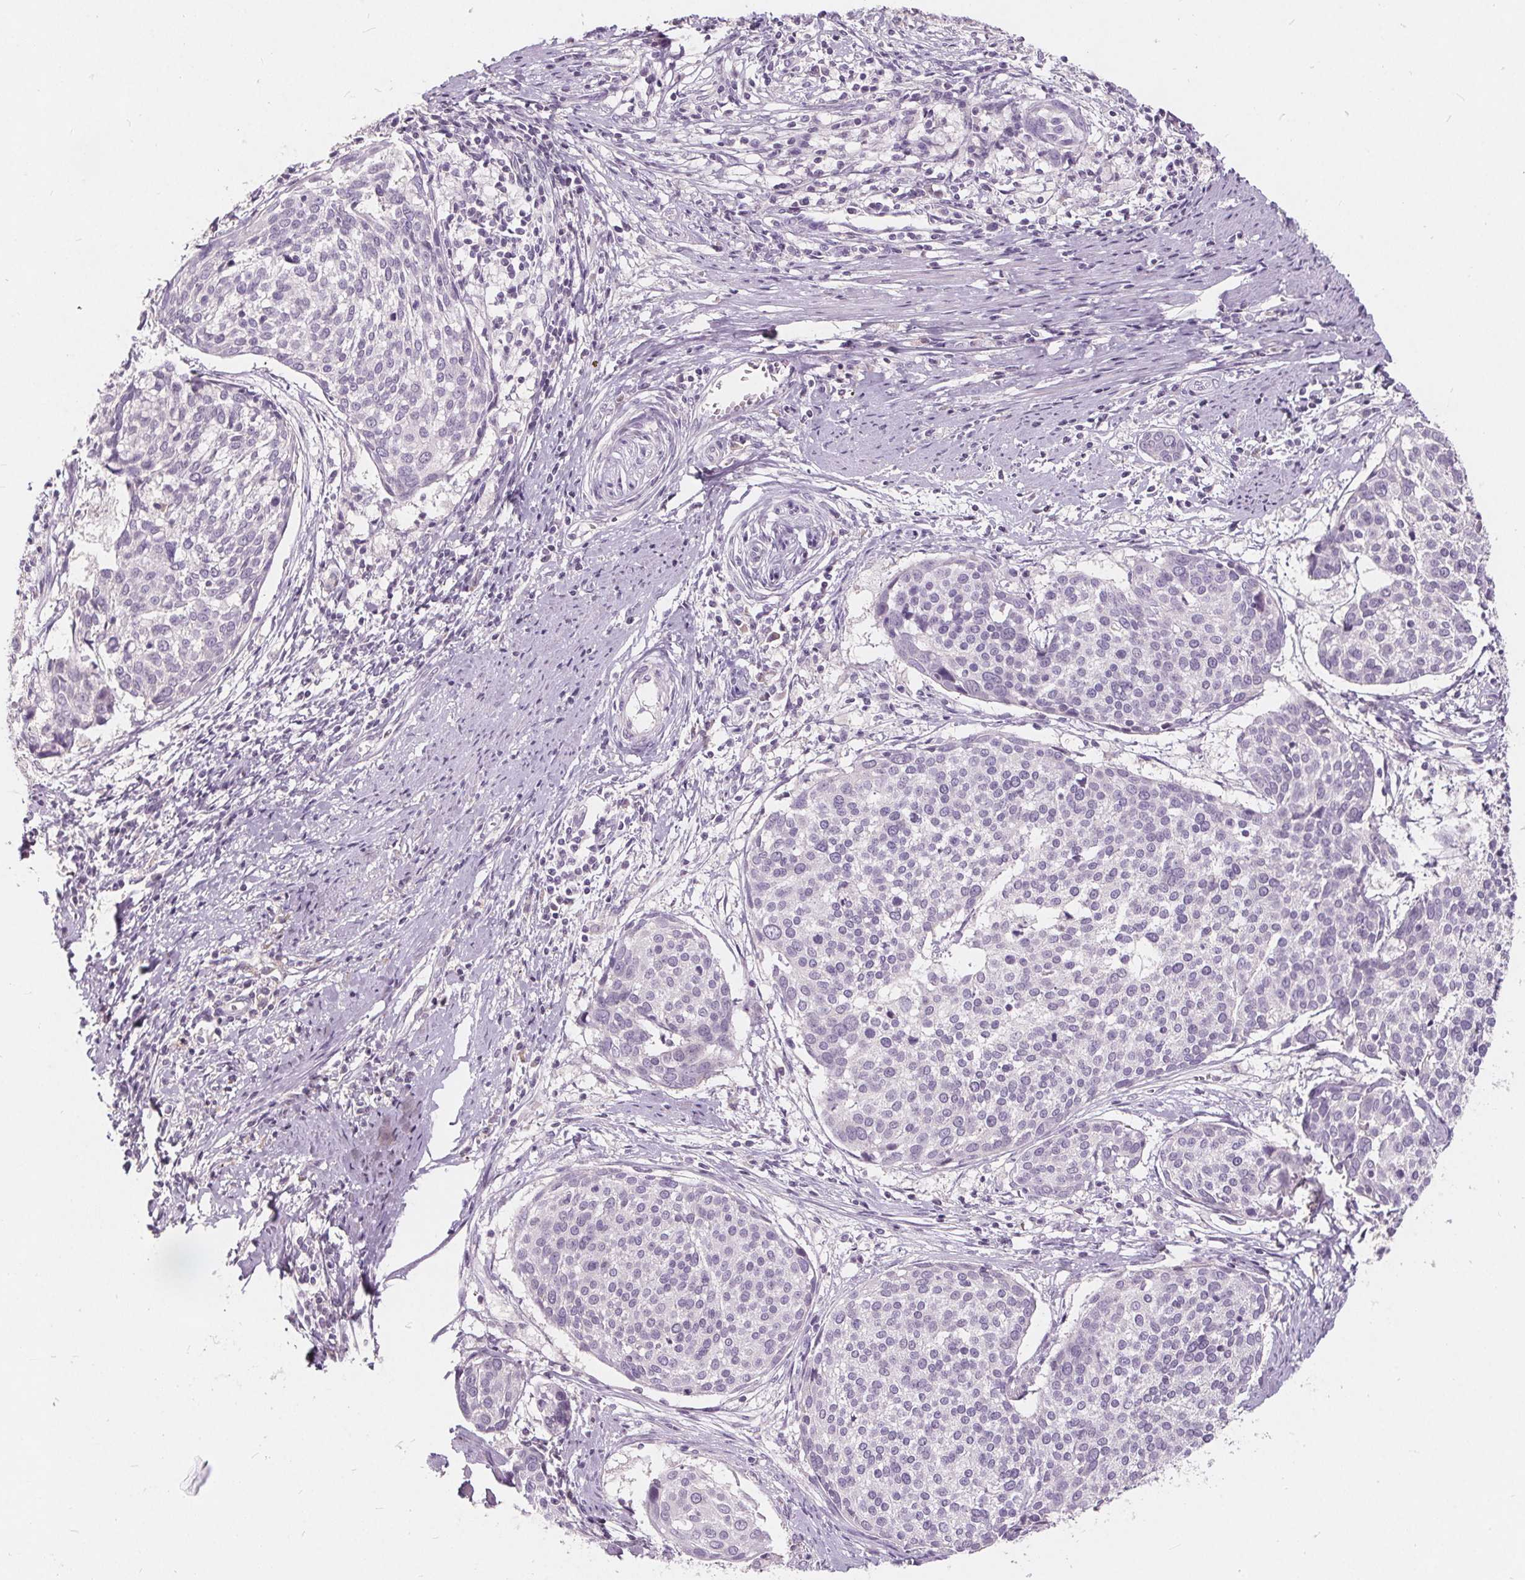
{"staining": {"intensity": "negative", "quantity": "none", "location": "none"}, "tissue": "cervical cancer", "cell_type": "Tumor cells", "image_type": "cancer", "snomed": [{"axis": "morphology", "description": "Squamous cell carcinoma, NOS"}, {"axis": "topography", "description": "Cervix"}], "caption": "An image of squamous cell carcinoma (cervical) stained for a protein shows no brown staining in tumor cells.", "gene": "PLA2G2E", "patient": {"sex": "female", "age": 39}}